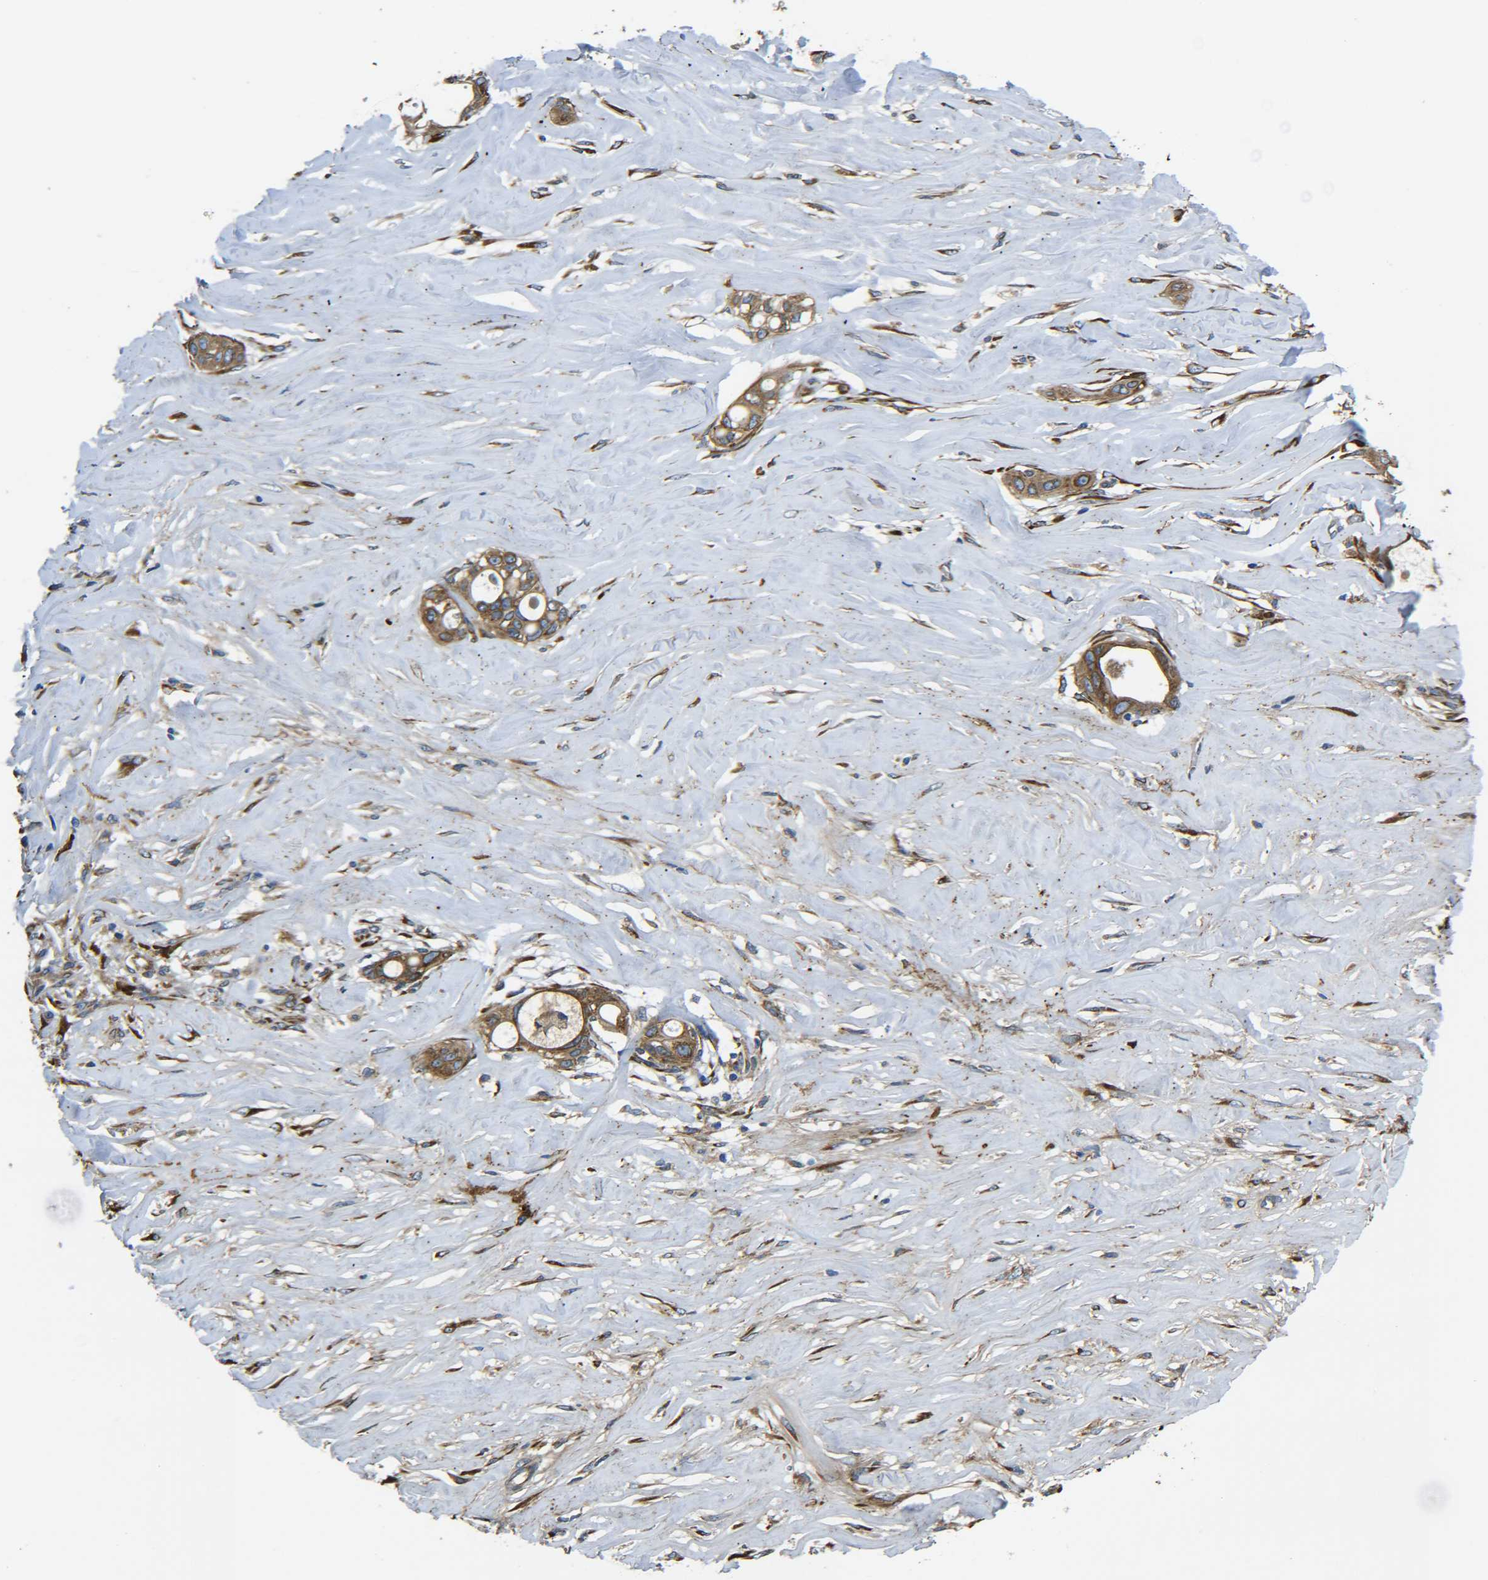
{"staining": {"intensity": "strong", "quantity": ">75%", "location": "cytoplasmic/membranous"}, "tissue": "liver cancer", "cell_type": "Tumor cells", "image_type": "cancer", "snomed": [{"axis": "morphology", "description": "Cholangiocarcinoma"}, {"axis": "topography", "description": "Liver"}], "caption": "Protein staining of liver cancer tissue shows strong cytoplasmic/membranous staining in about >75% of tumor cells.", "gene": "PREB", "patient": {"sex": "female", "age": 67}}